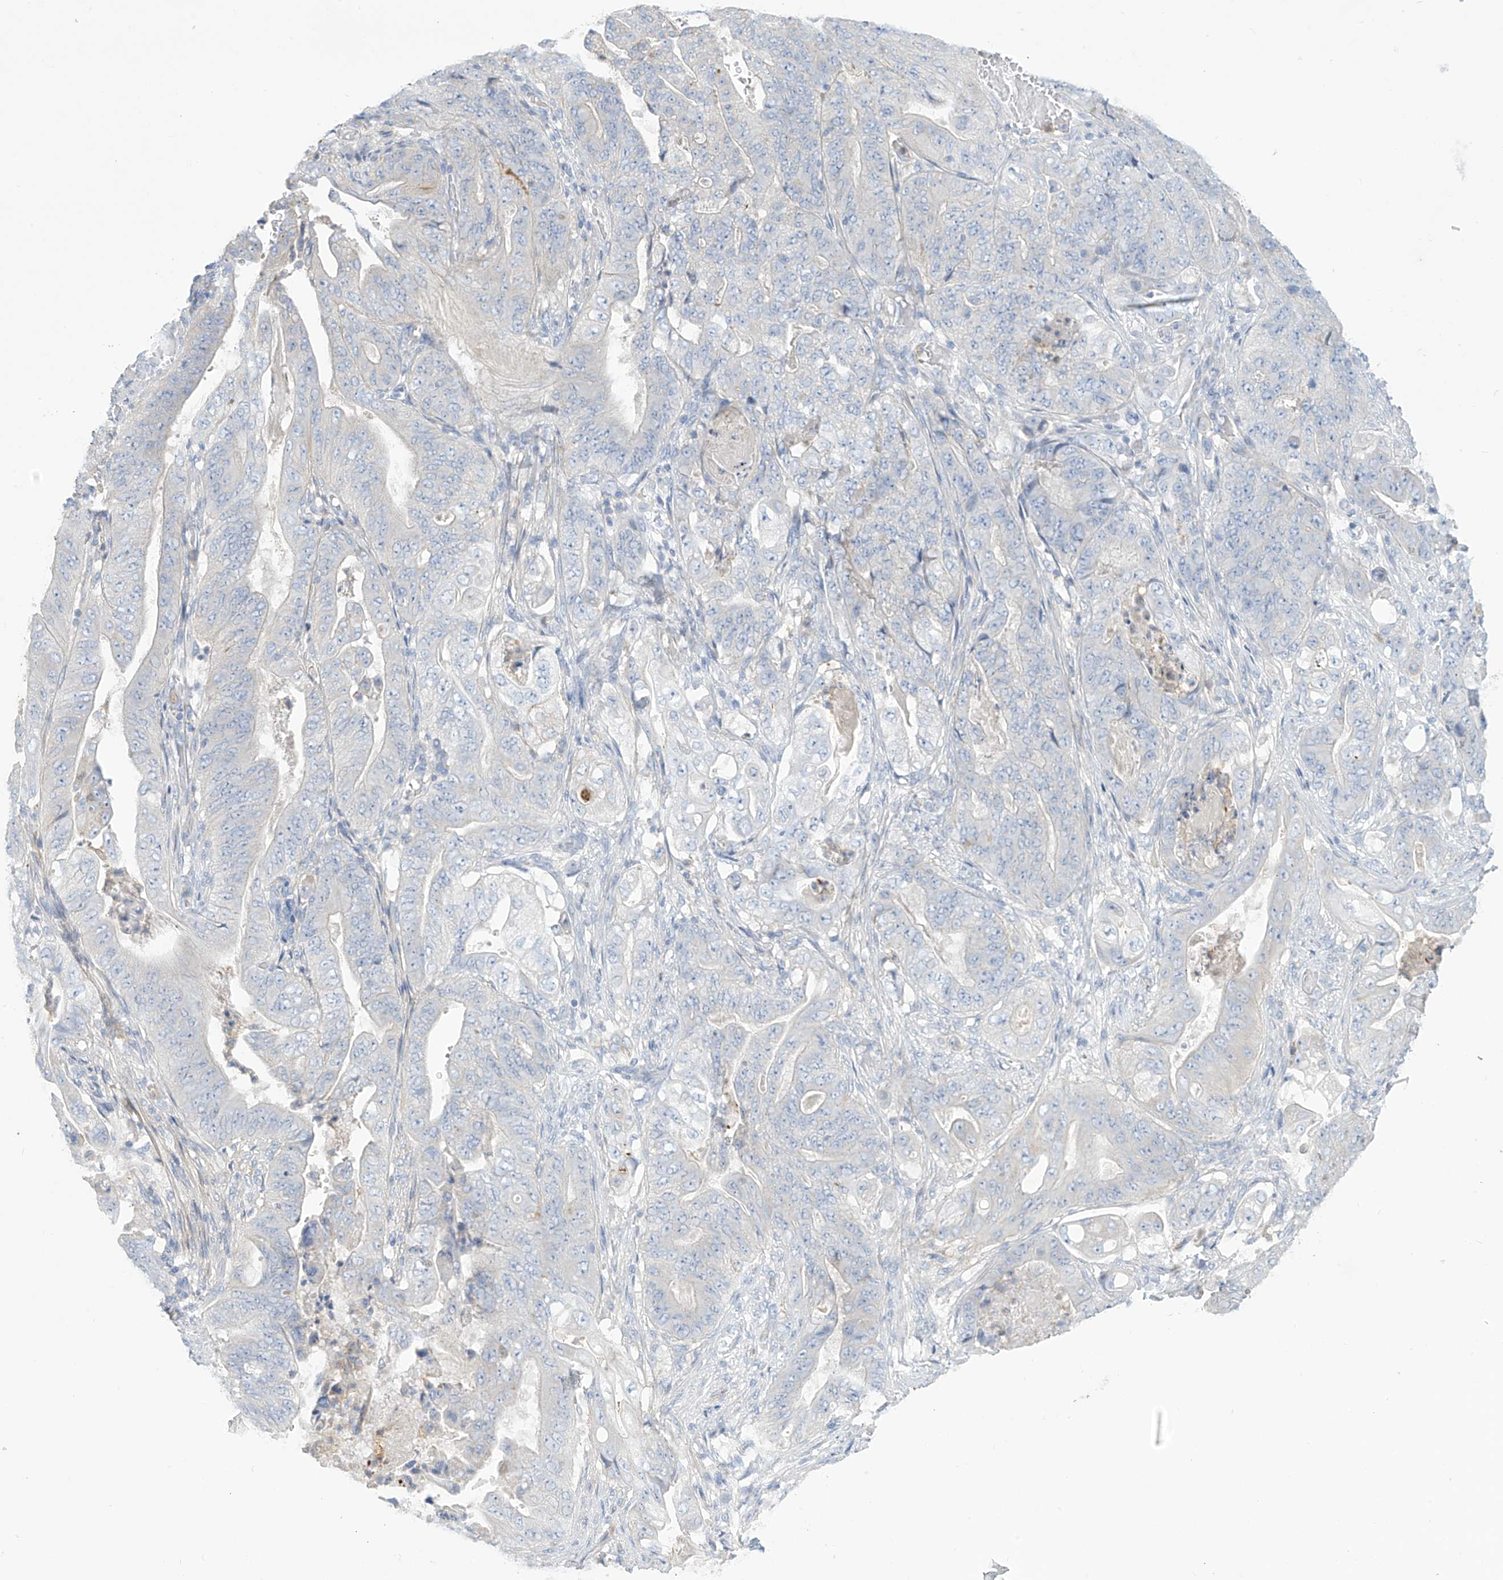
{"staining": {"intensity": "negative", "quantity": "none", "location": "none"}, "tissue": "stomach cancer", "cell_type": "Tumor cells", "image_type": "cancer", "snomed": [{"axis": "morphology", "description": "Adenocarcinoma, NOS"}, {"axis": "topography", "description": "Stomach"}], "caption": "This is a micrograph of immunohistochemistry (IHC) staining of stomach adenocarcinoma, which shows no expression in tumor cells.", "gene": "FABP2", "patient": {"sex": "female", "age": 73}}